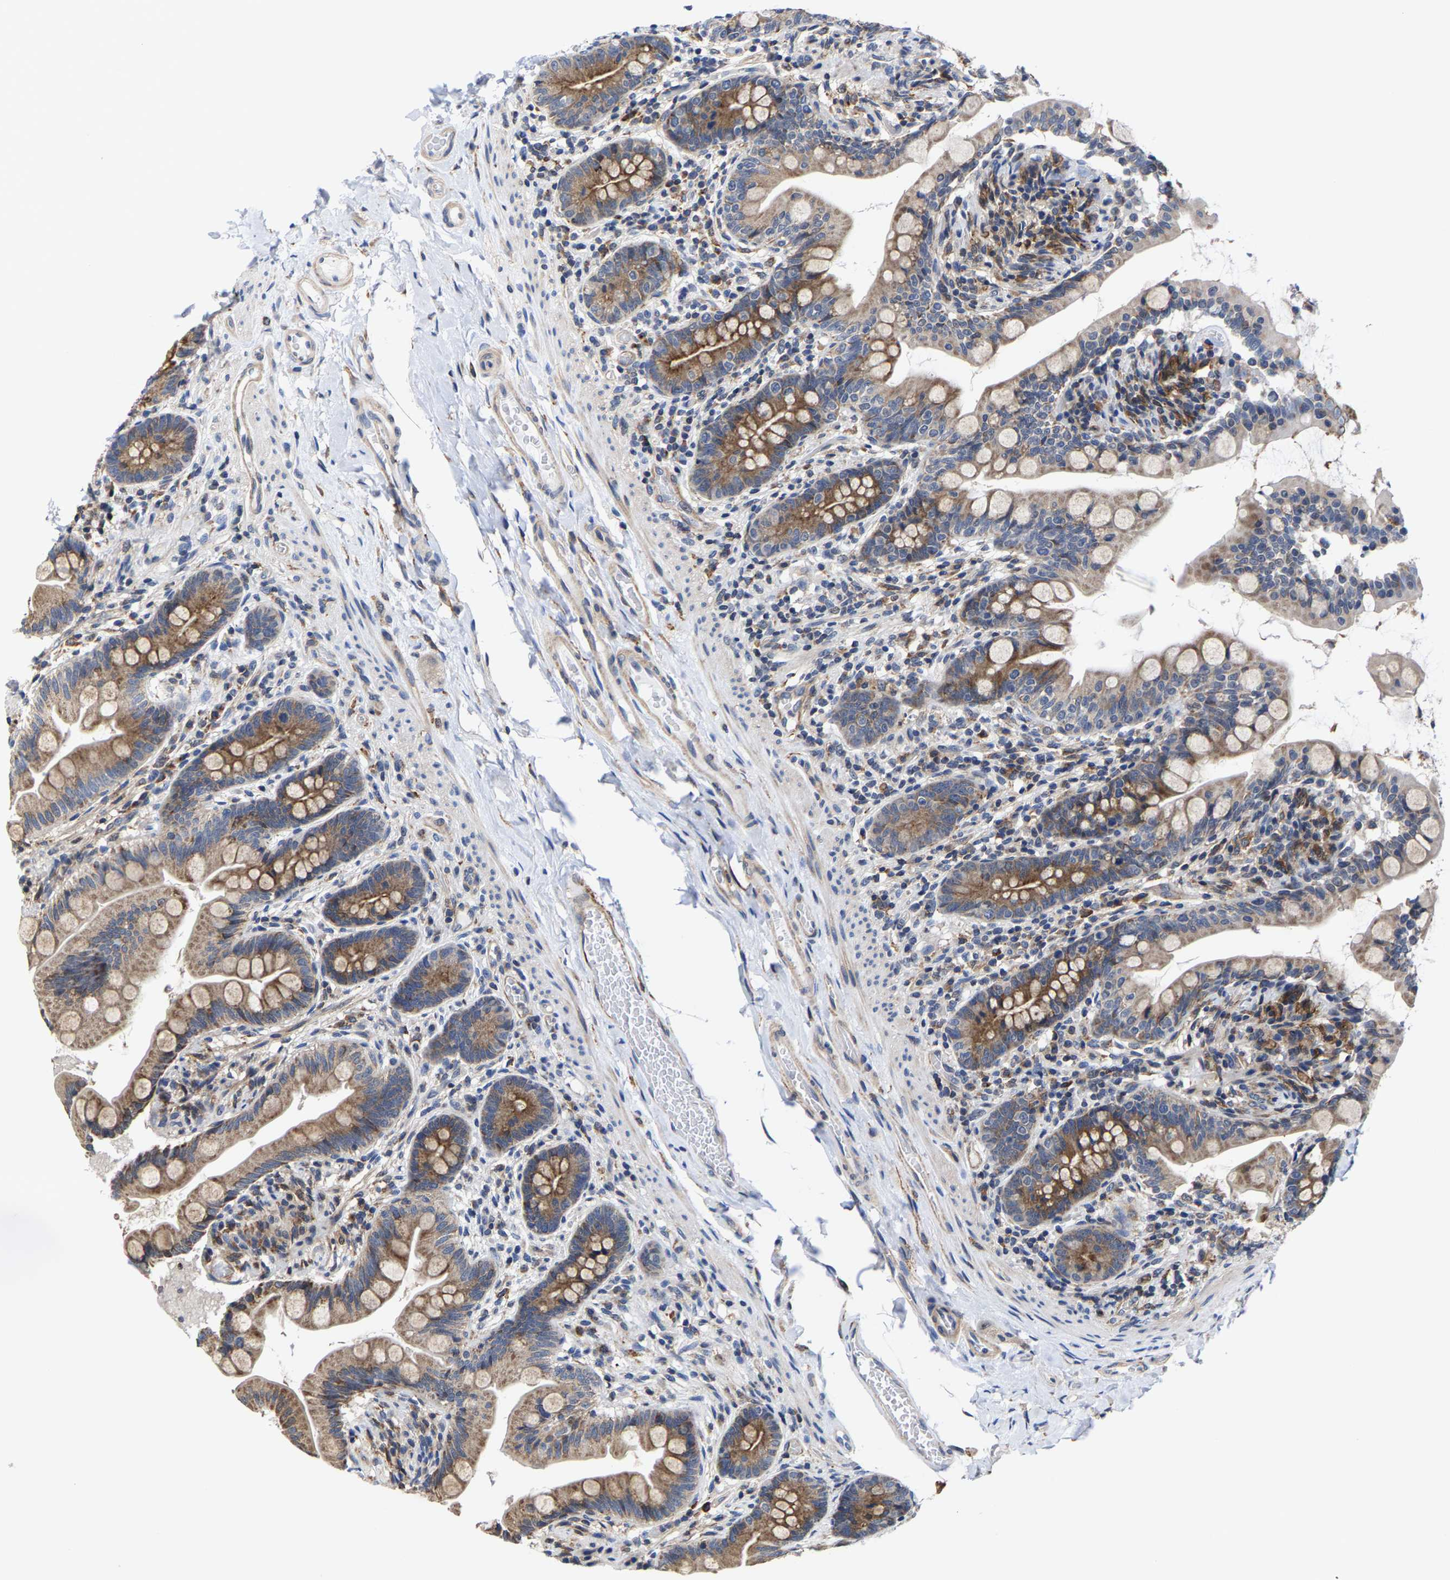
{"staining": {"intensity": "moderate", "quantity": ">75%", "location": "cytoplasmic/membranous"}, "tissue": "small intestine", "cell_type": "Glandular cells", "image_type": "normal", "snomed": [{"axis": "morphology", "description": "Normal tissue, NOS"}, {"axis": "topography", "description": "Small intestine"}], "caption": "About >75% of glandular cells in normal human small intestine demonstrate moderate cytoplasmic/membranous protein positivity as visualized by brown immunohistochemical staining.", "gene": "PFKFB3", "patient": {"sex": "female", "age": 56}}